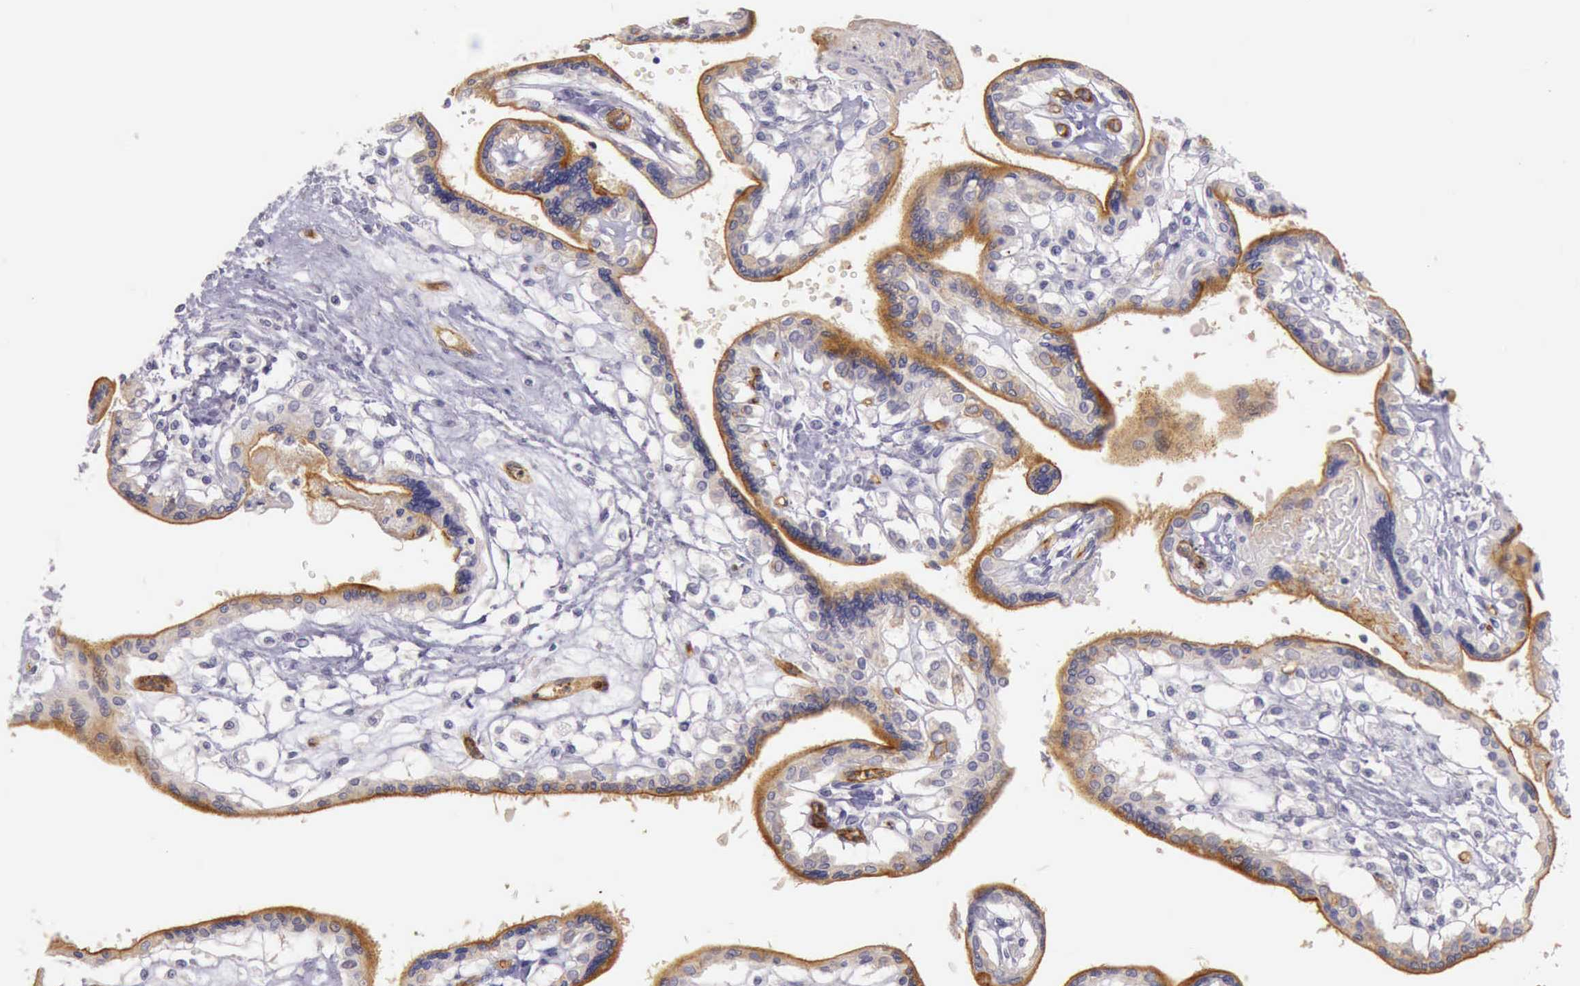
{"staining": {"intensity": "negative", "quantity": "none", "location": "none"}, "tissue": "placenta", "cell_type": "Decidual cells", "image_type": "normal", "snomed": [{"axis": "morphology", "description": "Normal tissue, NOS"}, {"axis": "topography", "description": "Placenta"}], "caption": "IHC image of benign placenta: placenta stained with DAB (3,3'-diaminobenzidine) shows no significant protein staining in decidual cells. (DAB IHC, high magnification).", "gene": "TCEANC", "patient": {"sex": "female", "age": 31}}